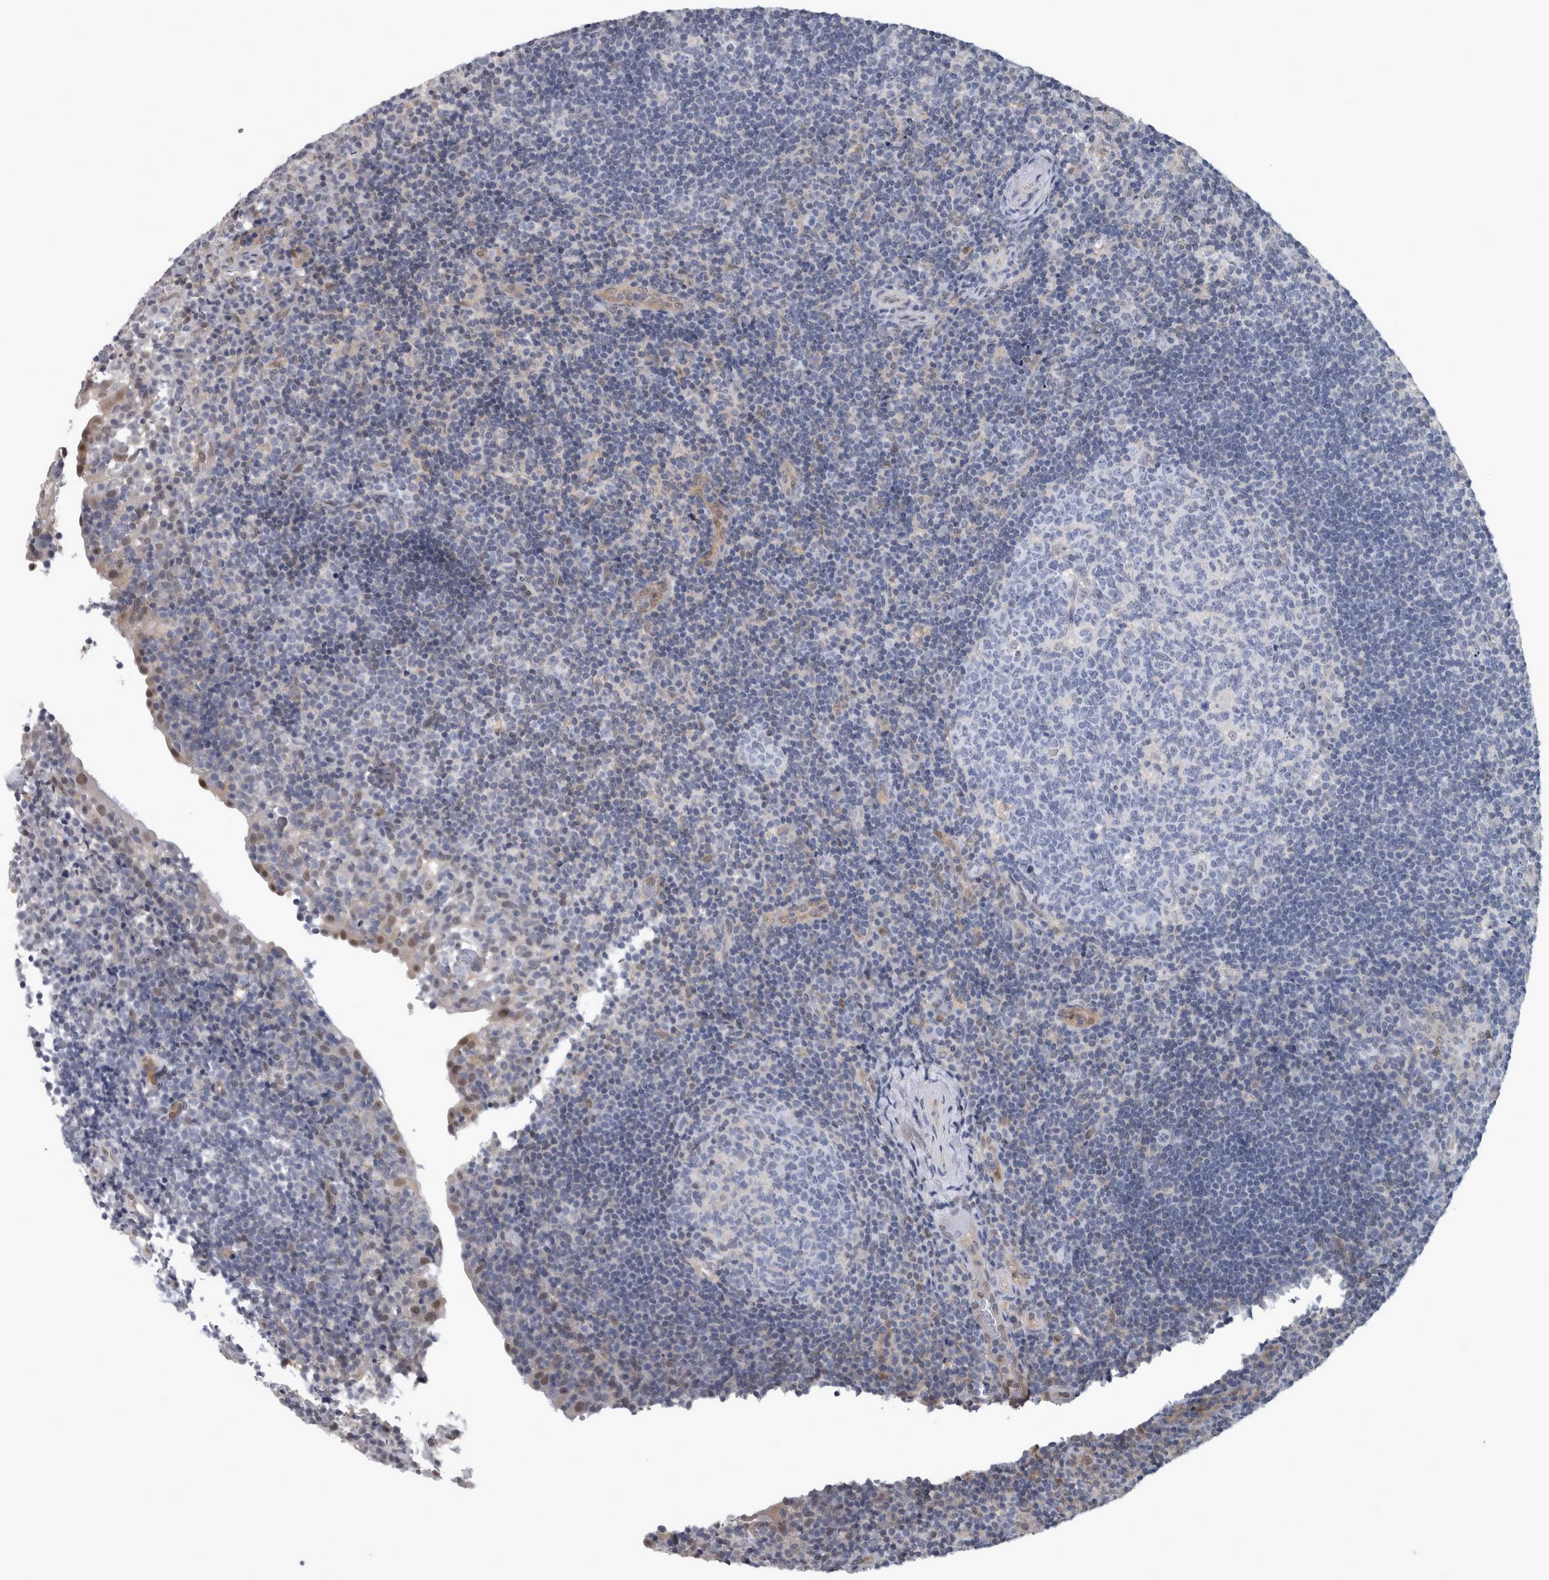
{"staining": {"intensity": "negative", "quantity": "none", "location": "none"}, "tissue": "tonsil", "cell_type": "Germinal center cells", "image_type": "normal", "snomed": [{"axis": "morphology", "description": "Normal tissue, NOS"}, {"axis": "topography", "description": "Tonsil"}], "caption": "This is a histopathology image of IHC staining of normal tonsil, which shows no expression in germinal center cells. (Stains: DAB immunohistochemistry with hematoxylin counter stain, Microscopy: brightfield microscopy at high magnification).", "gene": "NAPRT", "patient": {"sex": "female", "age": 40}}